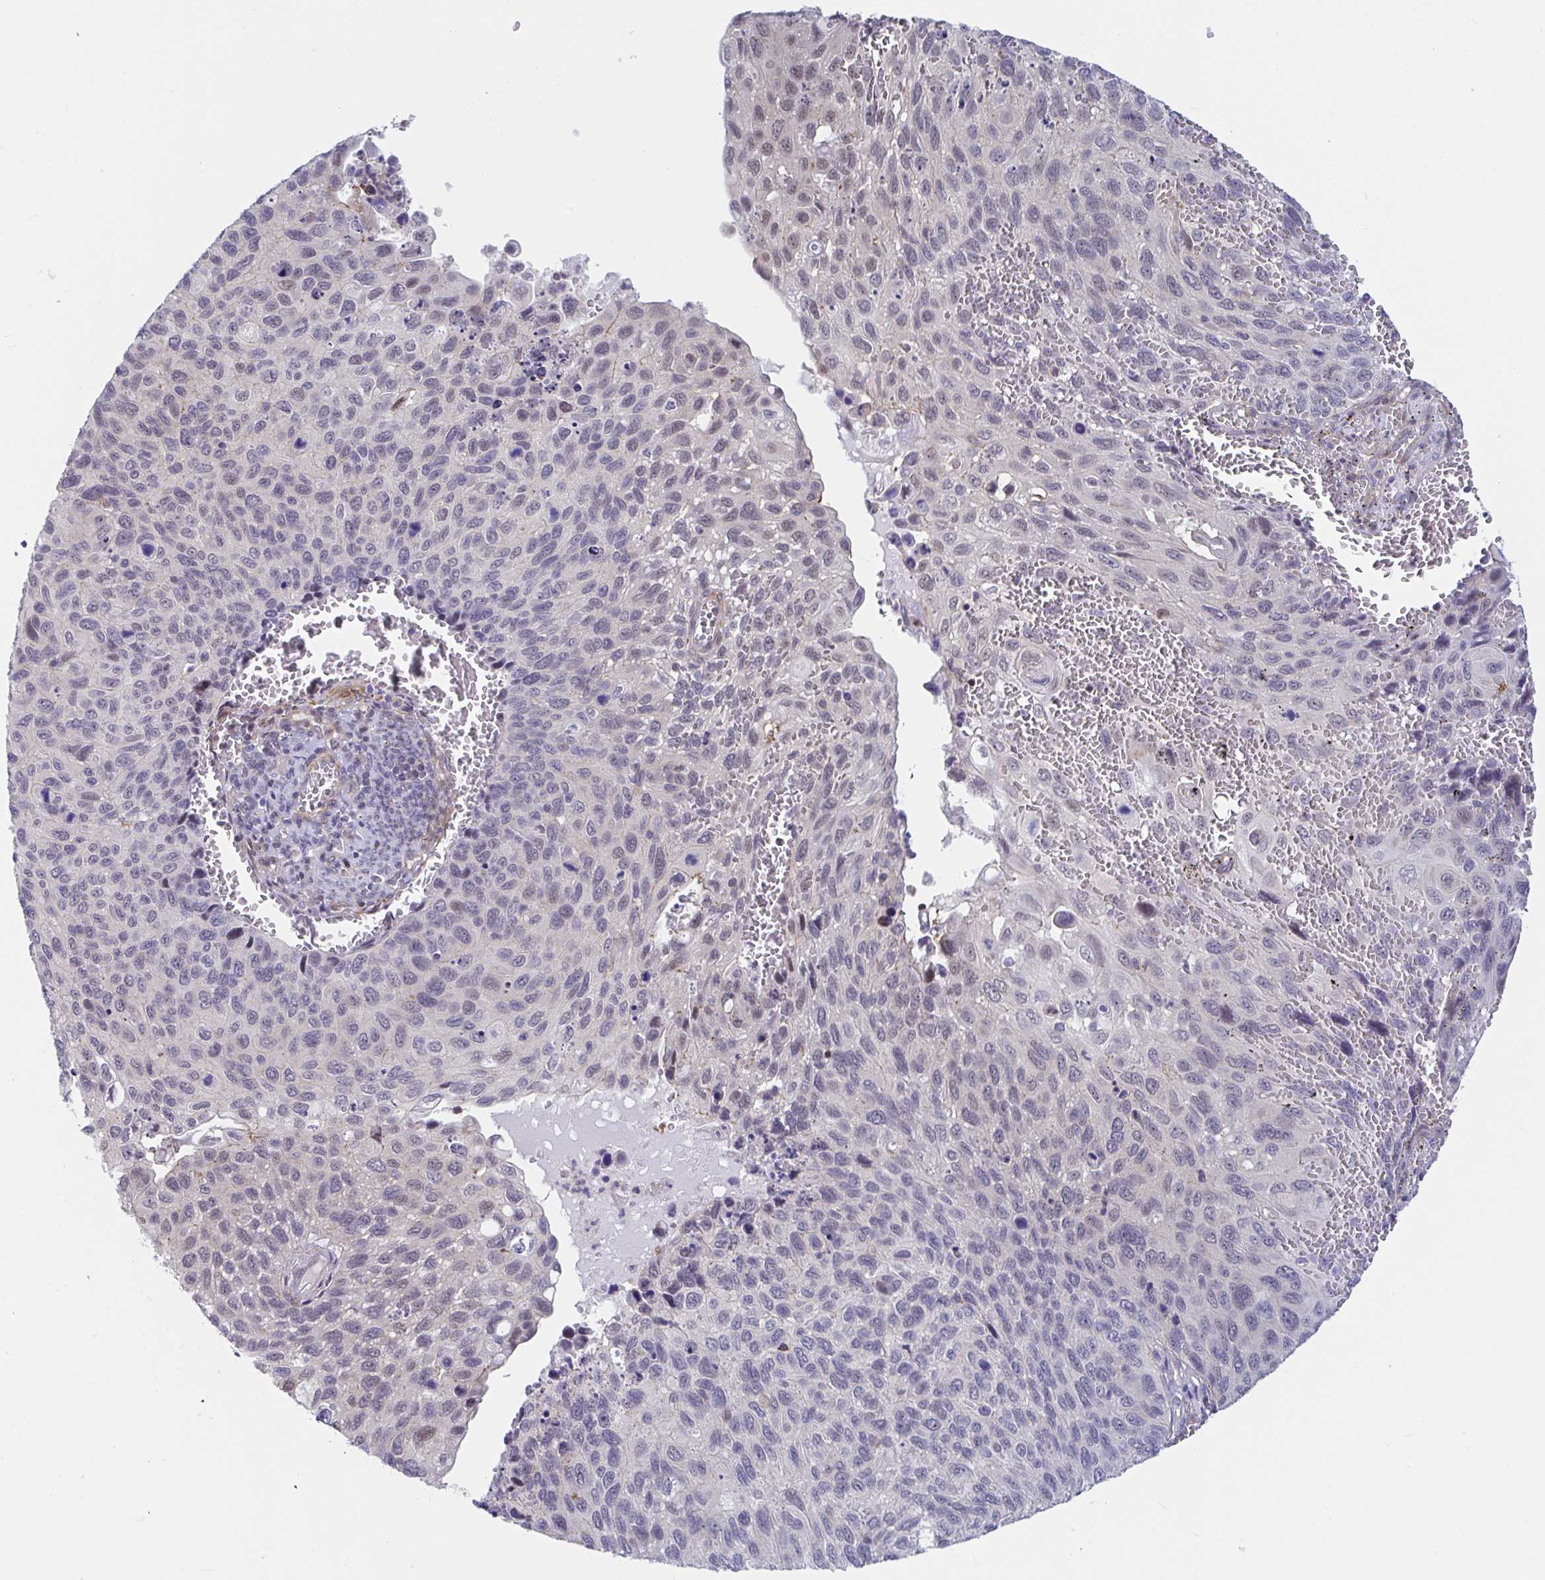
{"staining": {"intensity": "weak", "quantity": "<25%", "location": "nuclear"}, "tissue": "cervical cancer", "cell_type": "Tumor cells", "image_type": "cancer", "snomed": [{"axis": "morphology", "description": "Squamous cell carcinoma, NOS"}, {"axis": "topography", "description": "Cervix"}], "caption": "Immunohistochemistry (IHC) micrograph of human cervical cancer (squamous cell carcinoma) stained for a protein (brown), which reveals no expression in tumor cells.", "gene": "WDR72", "patient": {"sex": "female", "age": 70}}